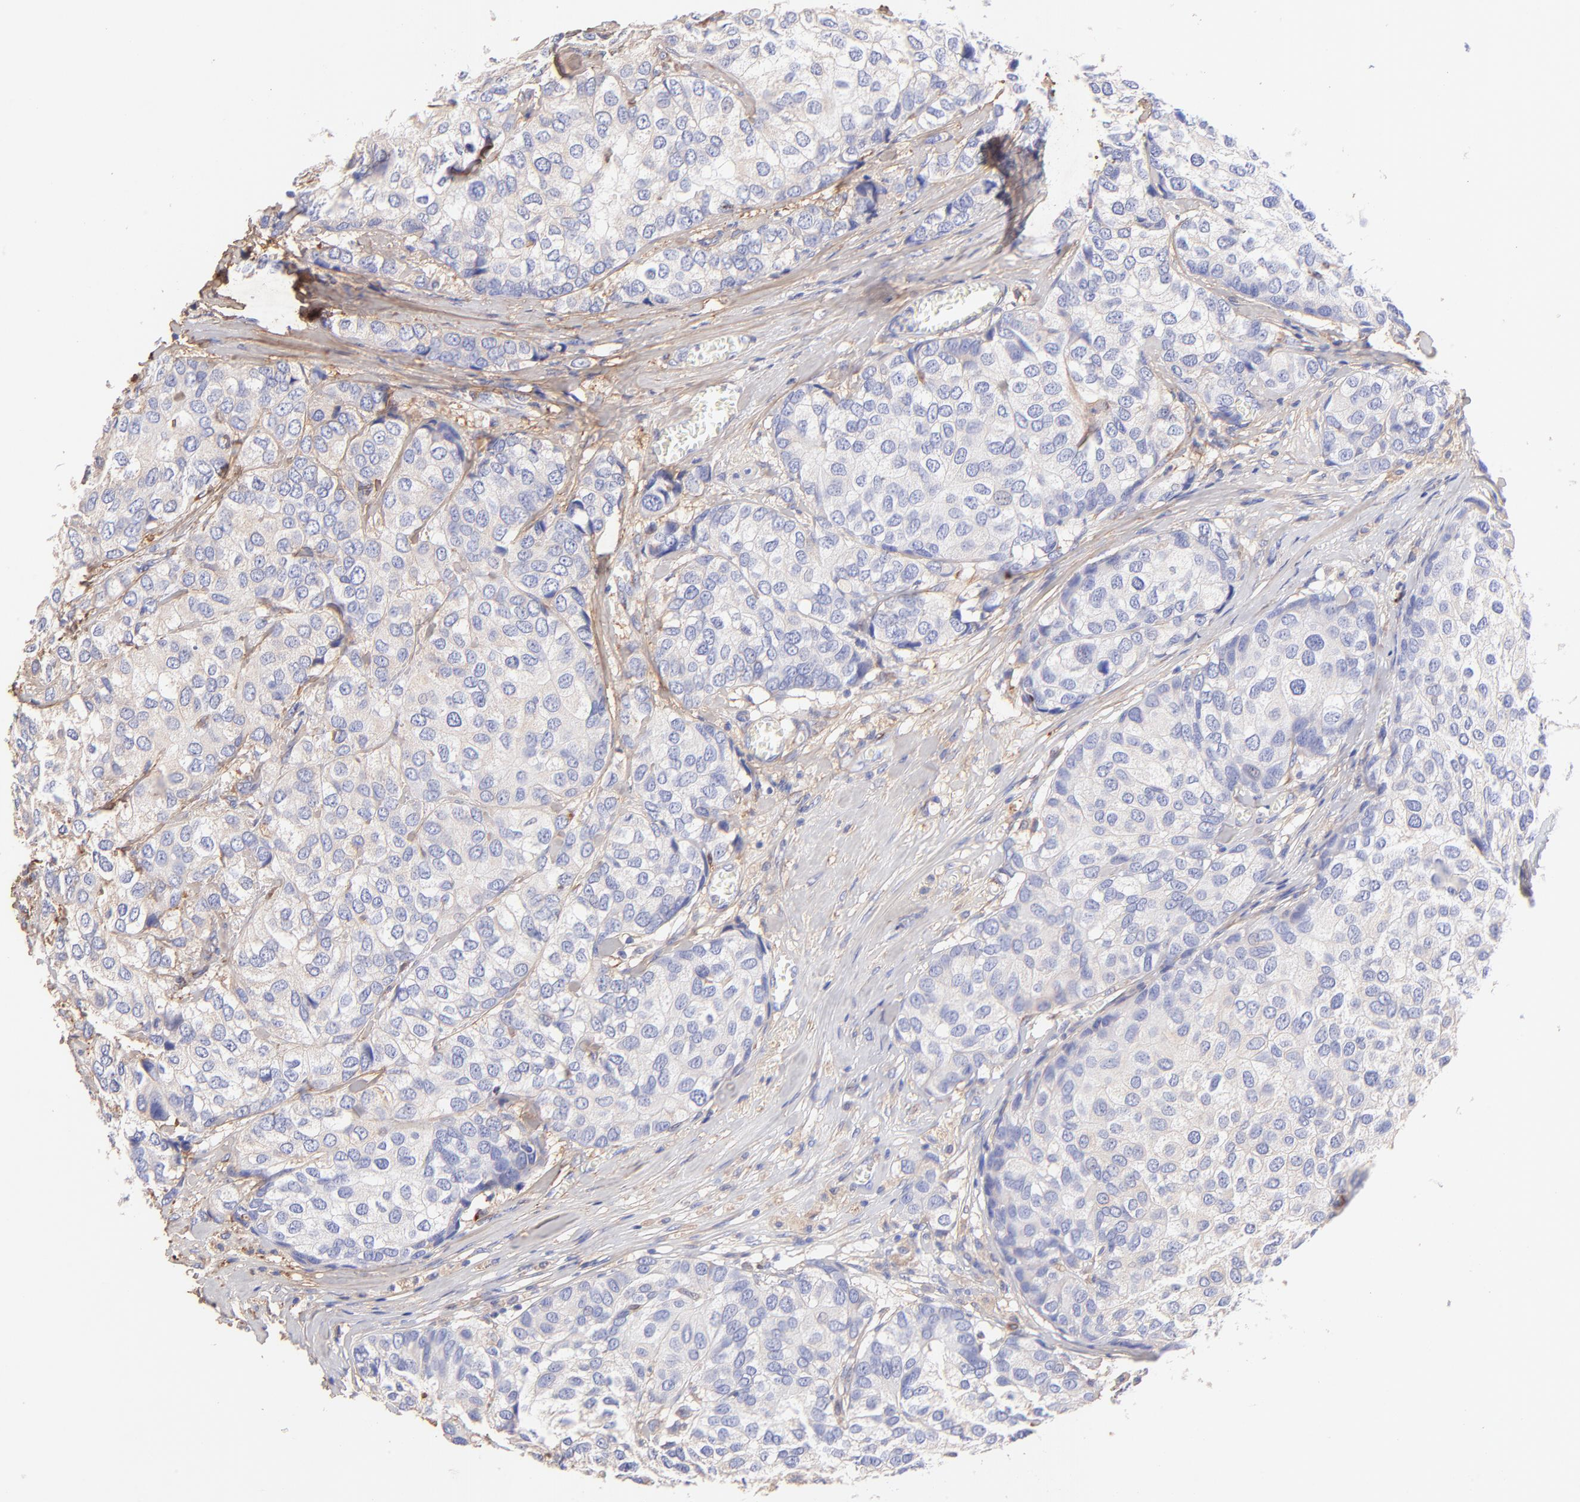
{"staining": {"intensity": "weak", "quantity": ">75%", "location": "cytoplasmic/membranous"}, "tissue": "breast cancer", "cell_type": "Tumor cells", "image_type": "cancer", "snomed": [{"axis": "morphology", "description": "Duct carcinoma"}, {"axis": "topography", "description": "Breast"}], "caption": "Protein positivity by immunohistochemistry shows weak cytoplasmic/membranous staining in about >75% of tumor cells in infiltrating ductal carcinoma (breast).", "gene": "BGN", "patient": {"sex": "female", "age": 68}}